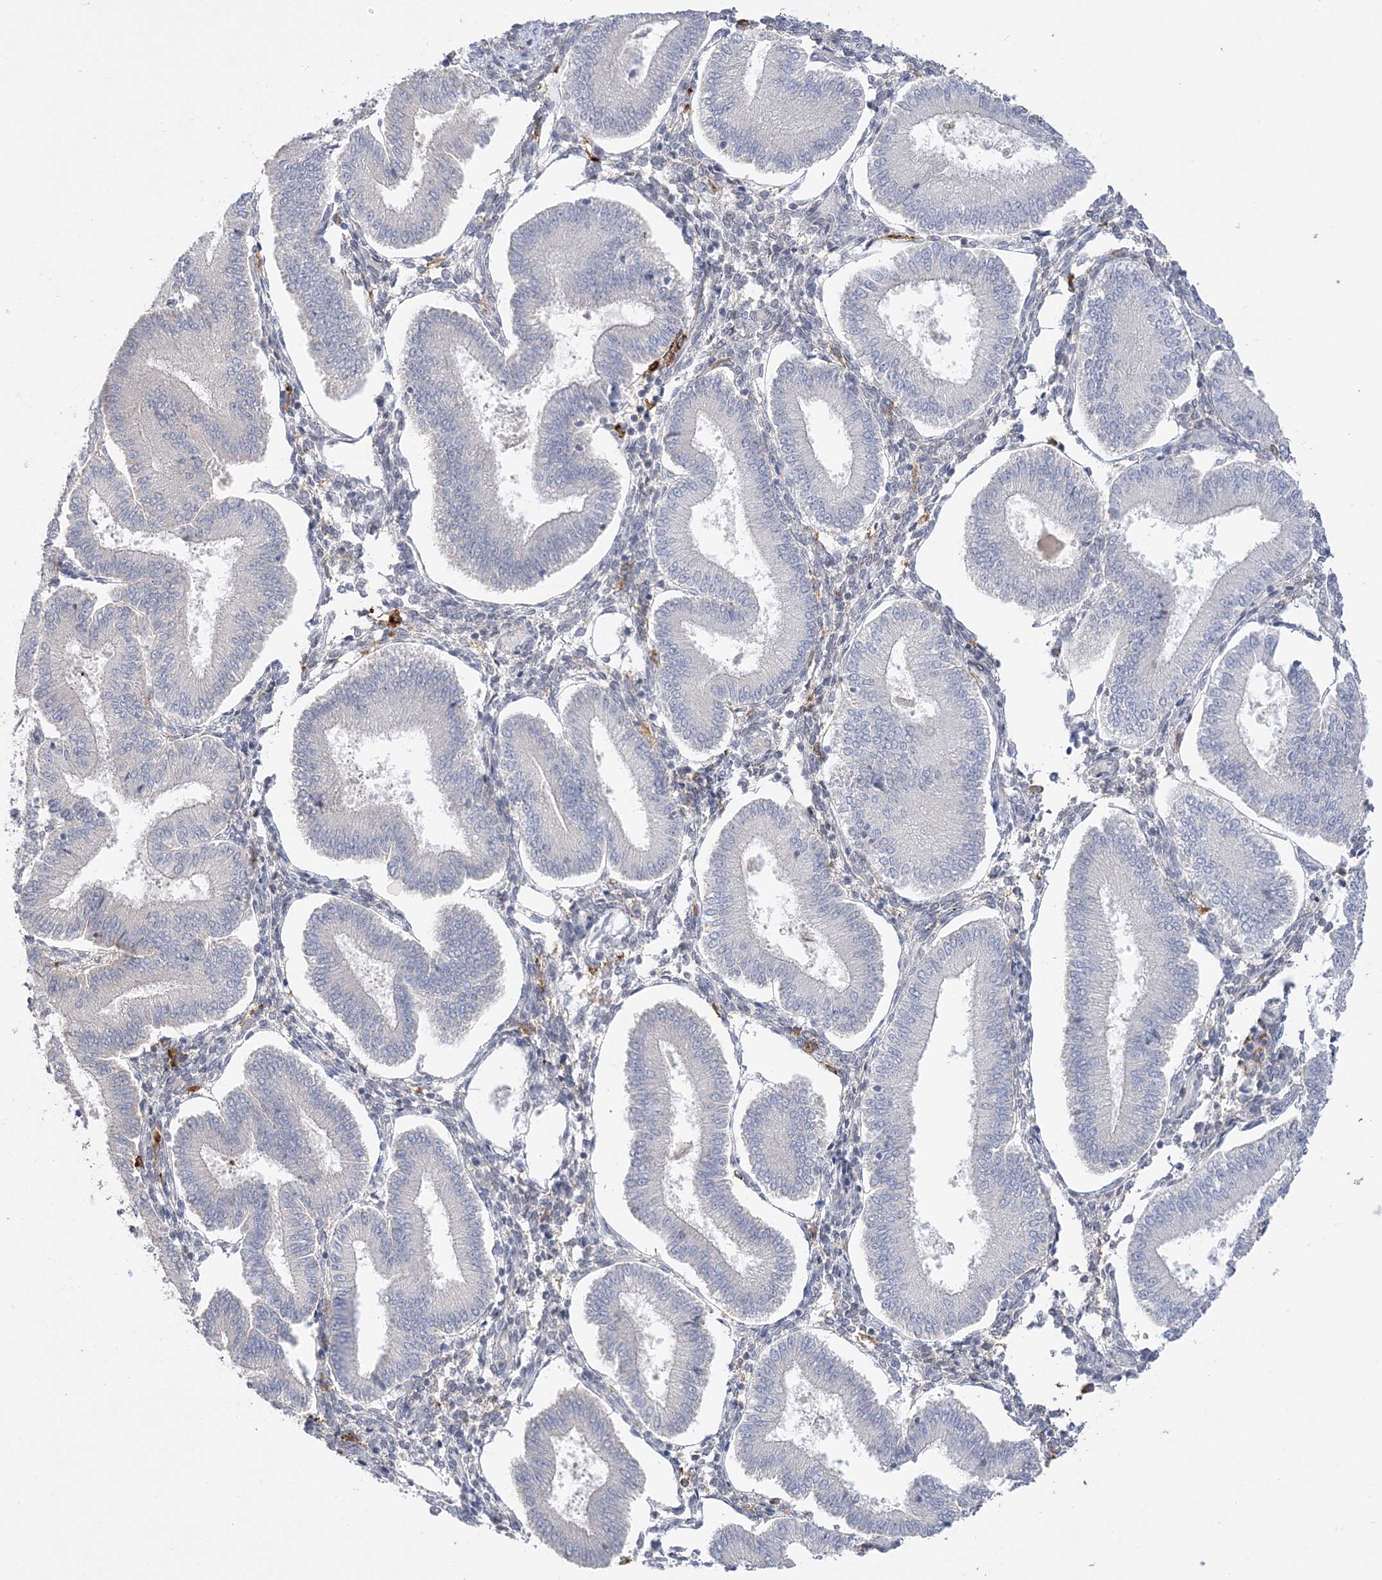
{"staining": {"intensity": "negative", "quantity": "none", "location": "none"}, "tissue": "endometrium", "cell_type": "Cells in endometrial stroma", "image_type": "normal", "snomed": [{"axis": "morphology", "description": "Normal tissue, NOS"}, {"axis": "topography", "description": "Endometrium"}], "caption": "Cells in endometrial stroma are negative for brown protein staining in benign endometrium. (DAB (3,3'-diaminobenzidine) immunohistochemistry with hematoxylin counter stain).", "gene": "HAAO", "patient": {"sex": "female", "age": 39}}